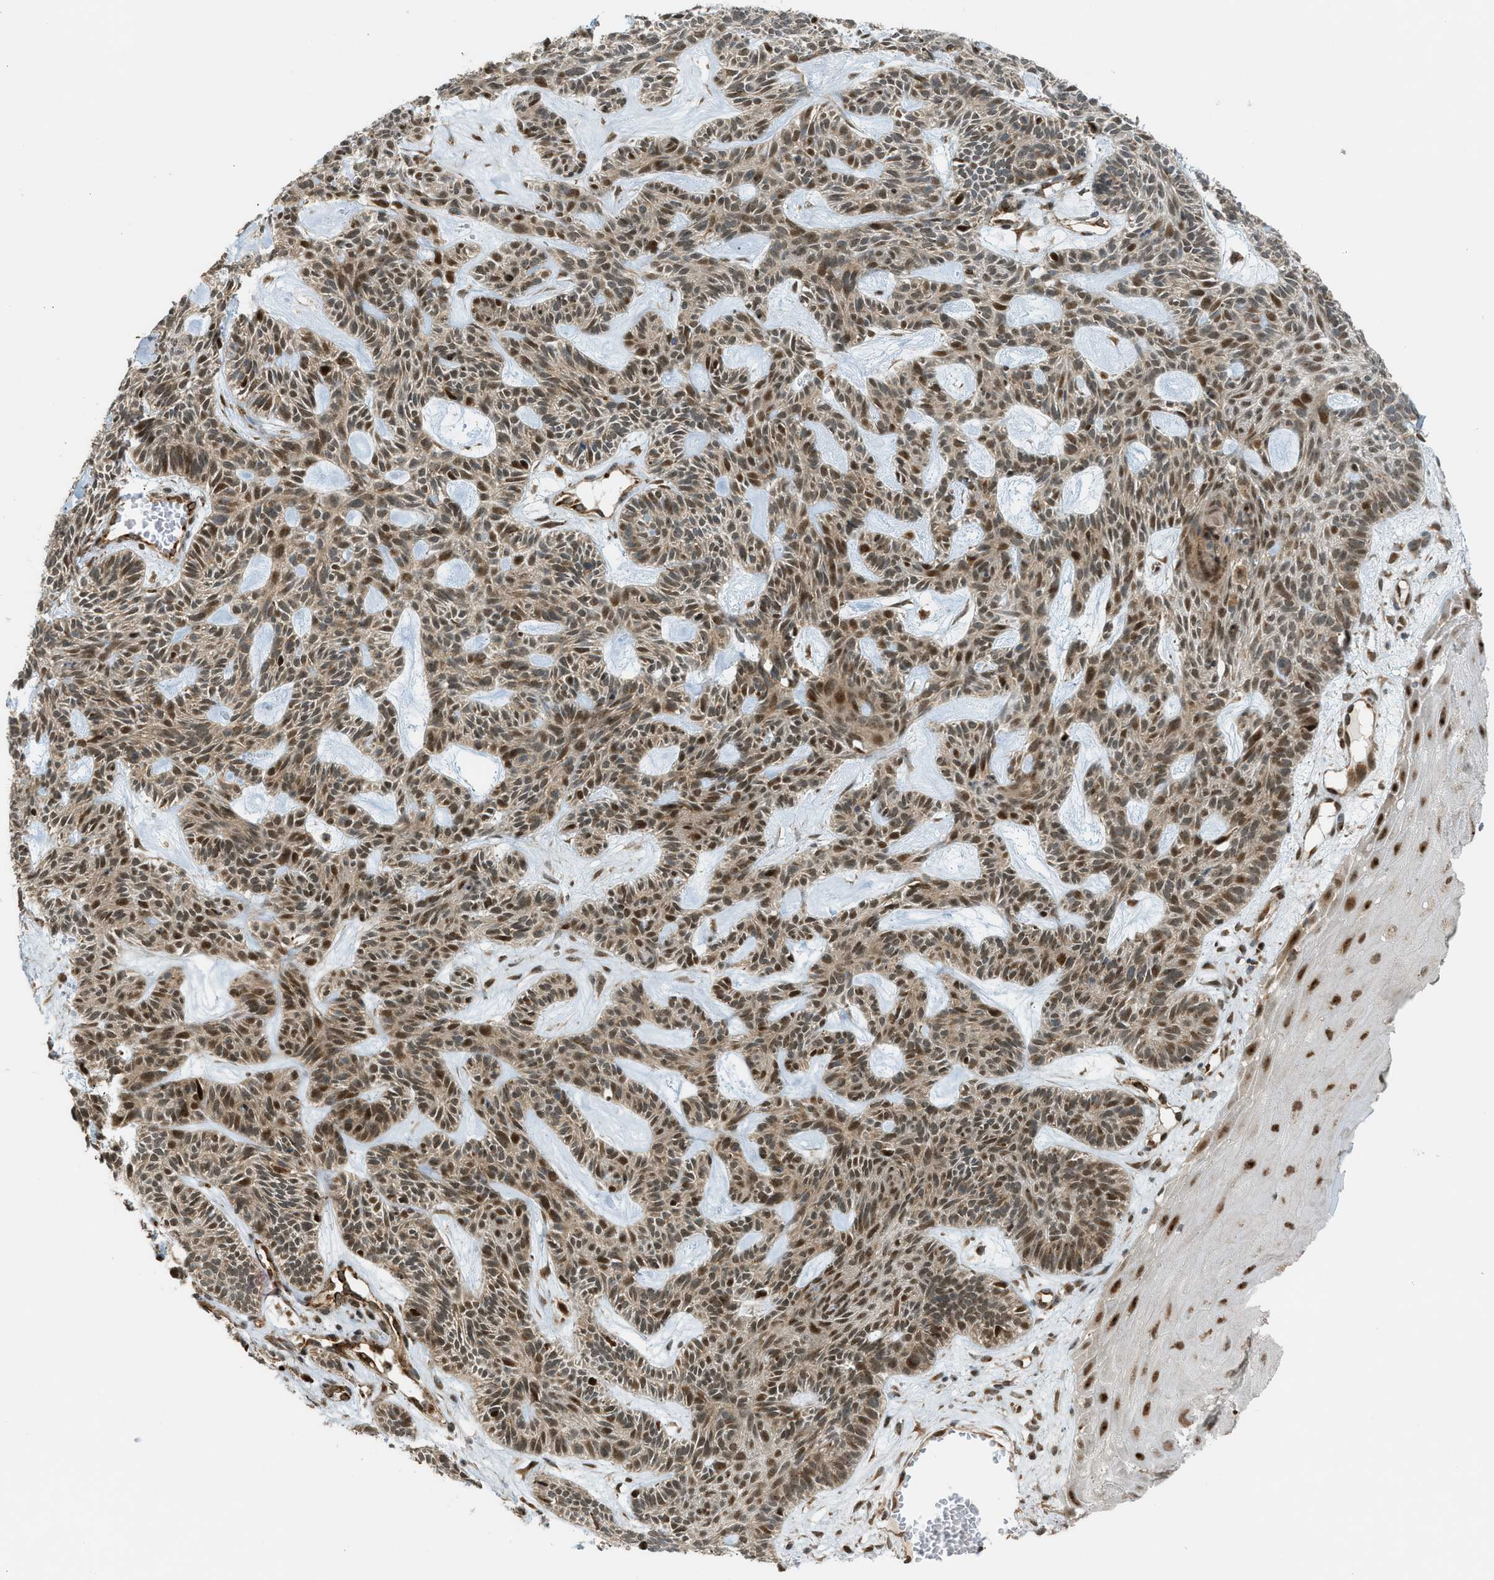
{"staining": {"intensity": "moderate", "quantity": ">75%", "location": "cytoplasmic/membranous,nuclear"}, "tissue": "skin cancer", "cell_type": "Tumor cells", "image_type": "cancer", "snomed": [{"axis": "morphology", "description": "Basal cell carcinoma"}, {"axis": "topography", "description": "Skin"}], "caption": "Immunohistochemistry micrograph of neoplastic tissue: basal cell carcinoma (skin) stained using IHC shows medium levels of moderate protein expression localized specifically in the cytoplasmic/membranous and nuclear of tumor cells, appearing as a cytoplasmic/membranous and nuclear brown color.", "gene": "CCDC186", "patient": {"sex": "male", "age": 67}}